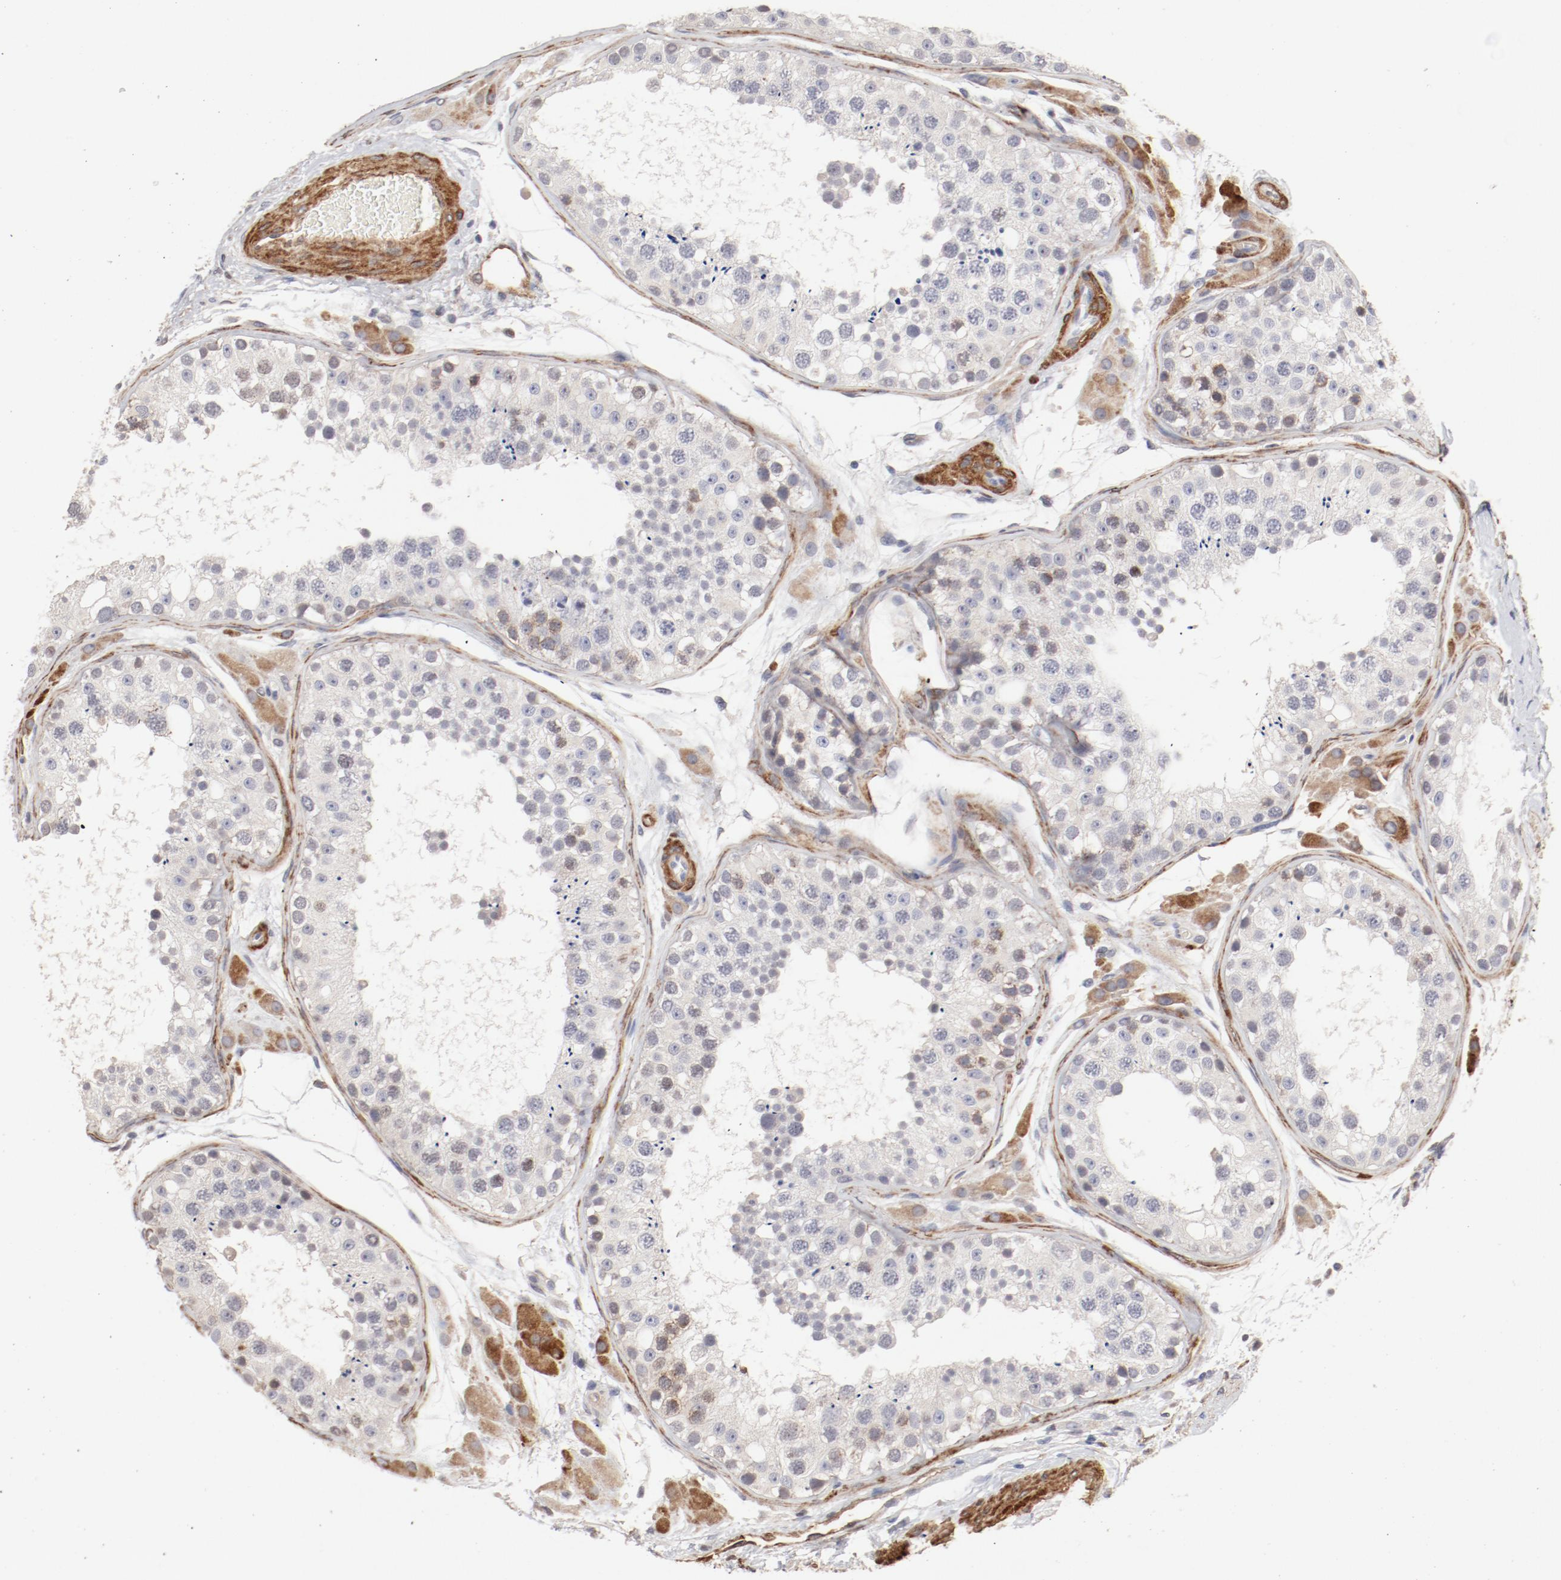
{"staining": {"intensity": "negative", "quantity": "none", "location": "none"}, "tissue": "testis", "cell_type": "Cells in seminiferous ducts", "image_type": "normal", "snomed": [{"axis": "morphology", "description": "Normal tissue, NOS"}, {"axis": "topography", "description": "Testis"}], "caption": "The immunohistochemistry (IHC) histopathology image has no significant positivity in cells in seminiferous ducts of testis. (Stains: DAB immunohistochemistry (IHC) with hematoxylin counter stain, Microscopy: brightfield microscopy at high magnification).", "gene": "MAGED4B", "patient": {"sex": "male", "age": 26}}